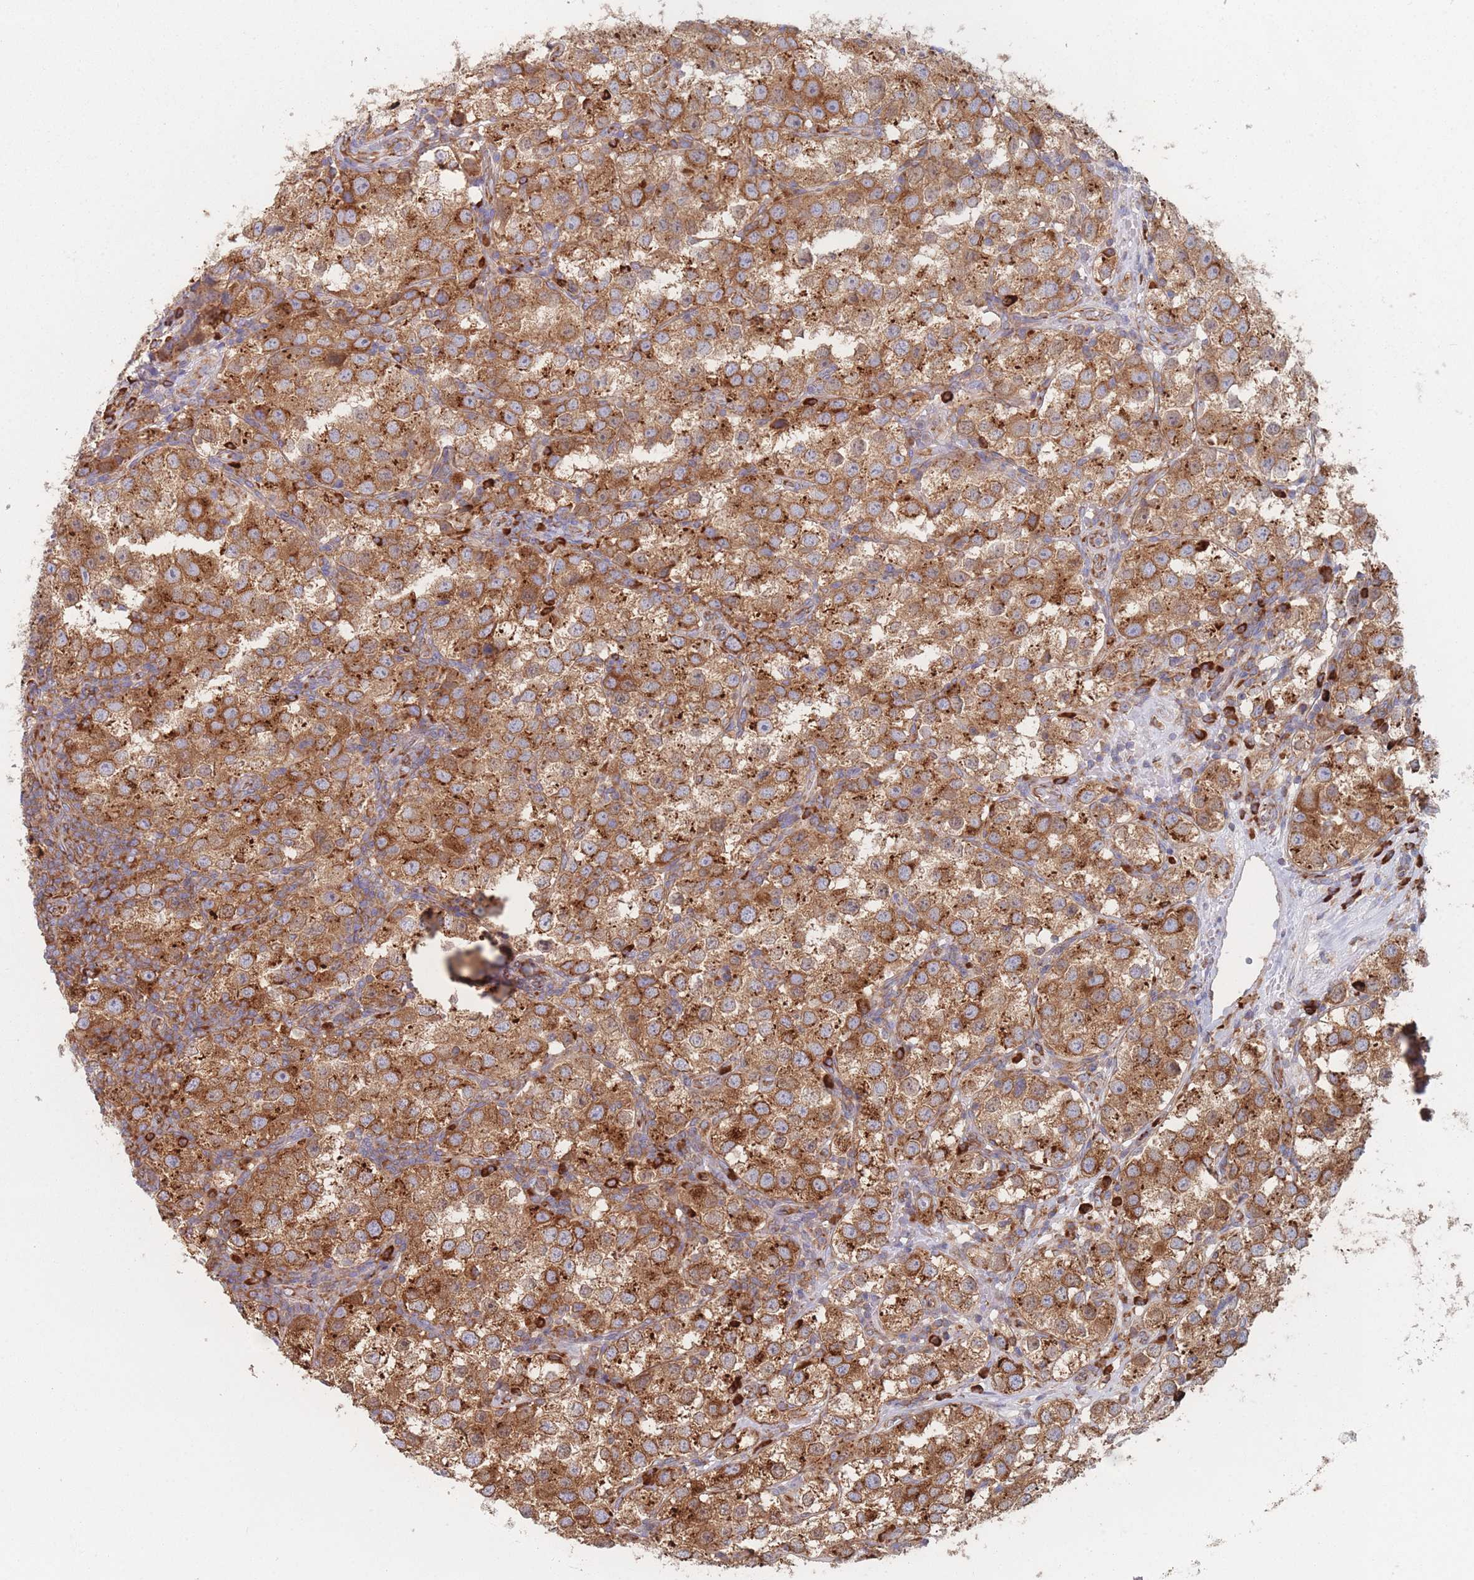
{"staining": {"intensity": "moderate", "quantity": ">75%", "location": "cytoplasmic/membranous"}, "tissue": "testis cancer", "cell_type": "Tumor cells", "image_type": "cancer", "snomed": [{"axis": "morphology", "description": "Seminoma, NOS"}, {"axis": "topography", "description": "Testis"}], "caption": "A histopathology image of testis cancer (seminoma) stained for a protein displays moderate cytoplasmic/membranous brown staining in tumor cells. Nuclei are stained in blue.", "gene": "EEF1B2", "patient": {"sex": "male", "age": 37}}